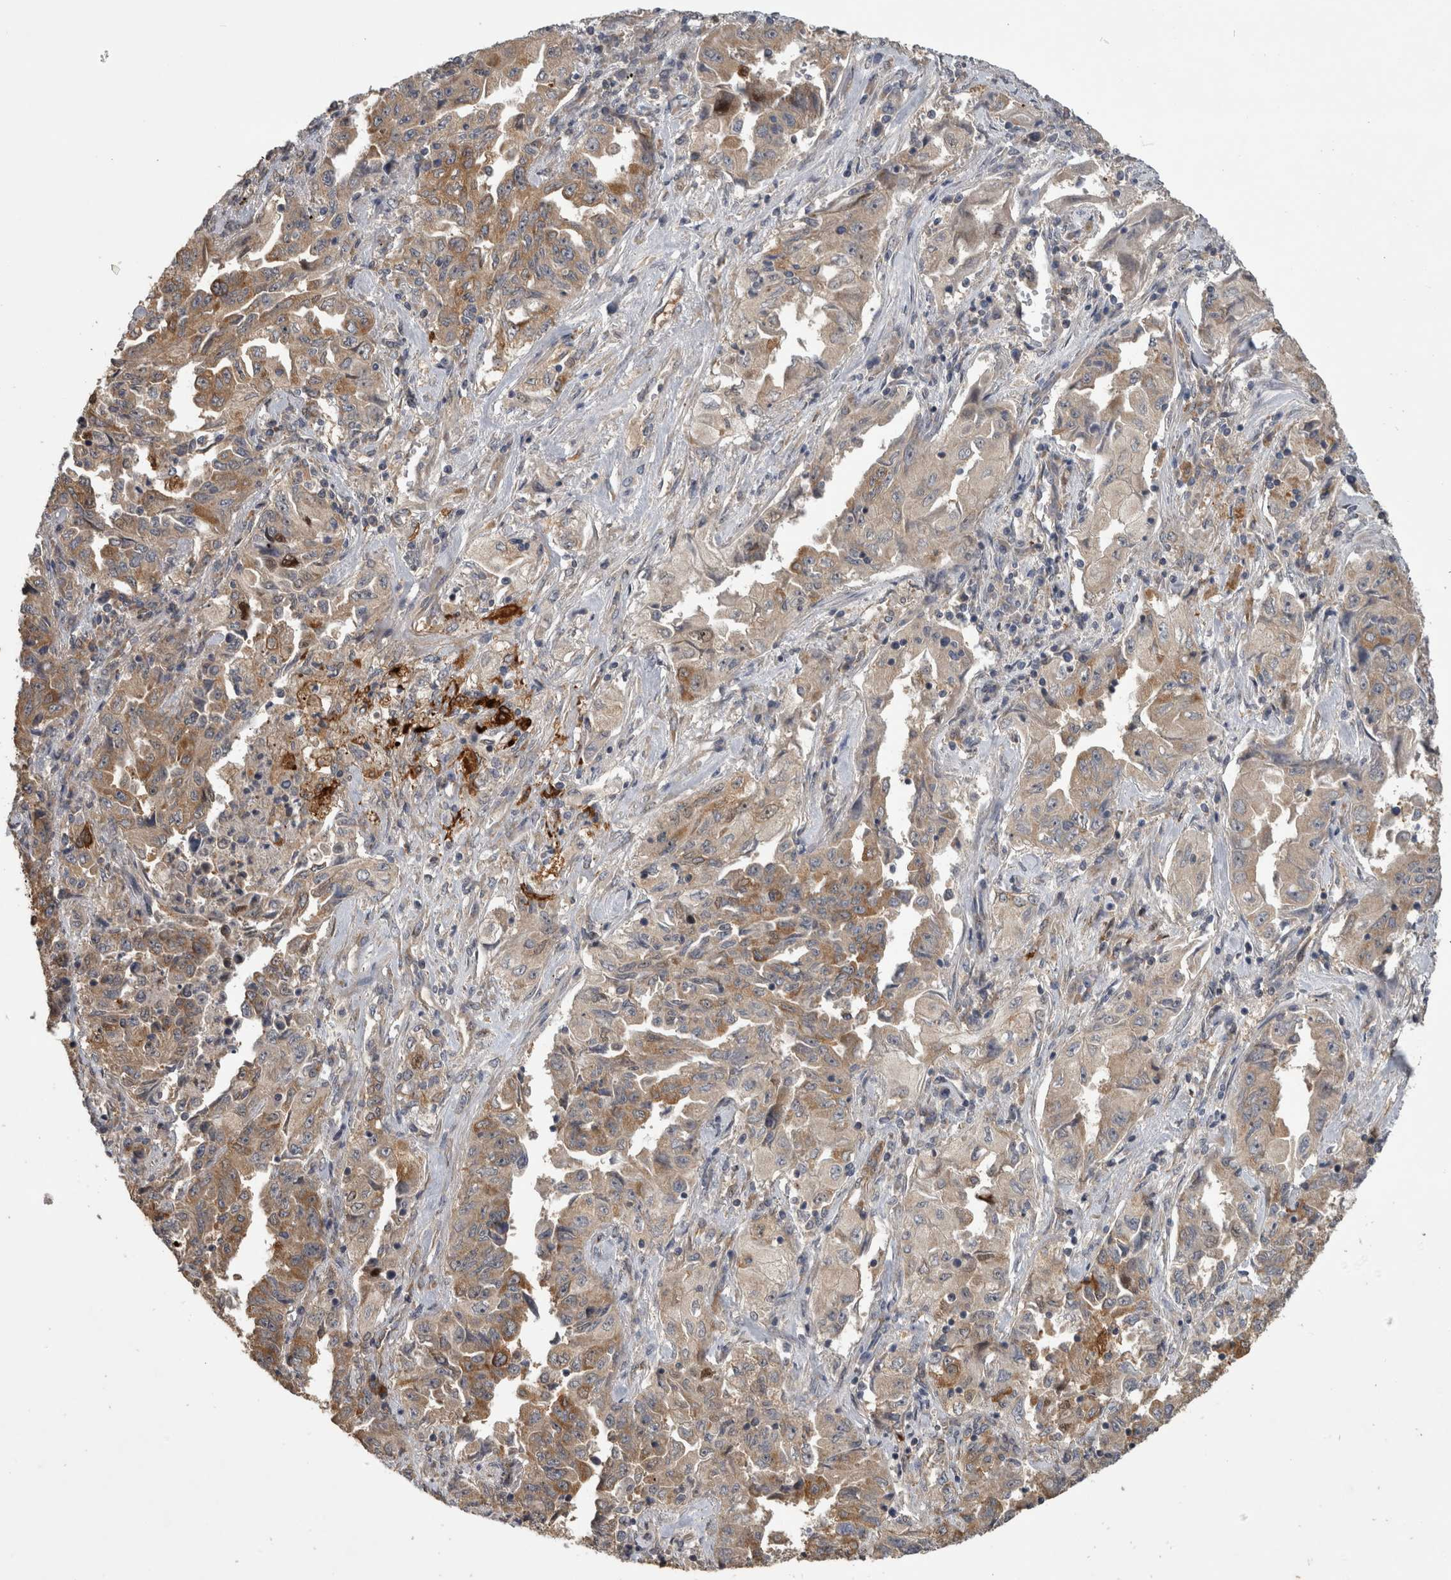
{"staining": {"intensity": "moderate", "quantity": "25%-75%", "location": "cytoplasmic/membranous"}, "tissue": "lung cancer", "cell_type": "Tumor cells", "image_type": "cancer", "snomed": [{"axis": "morphology", "description": "Adenocarcinoma, NOS"}, {"axis": "topography", "description": "Lung"}], "caption": "Lung cancer (adenocarcinoma) stained for a protein (brown) displays moderate cytoplasmic/membranous positive staining in approximately 25%-75% of tumor cells.", "gene": "ATXN2", "patient": {"sex": "female", "age": 51}}